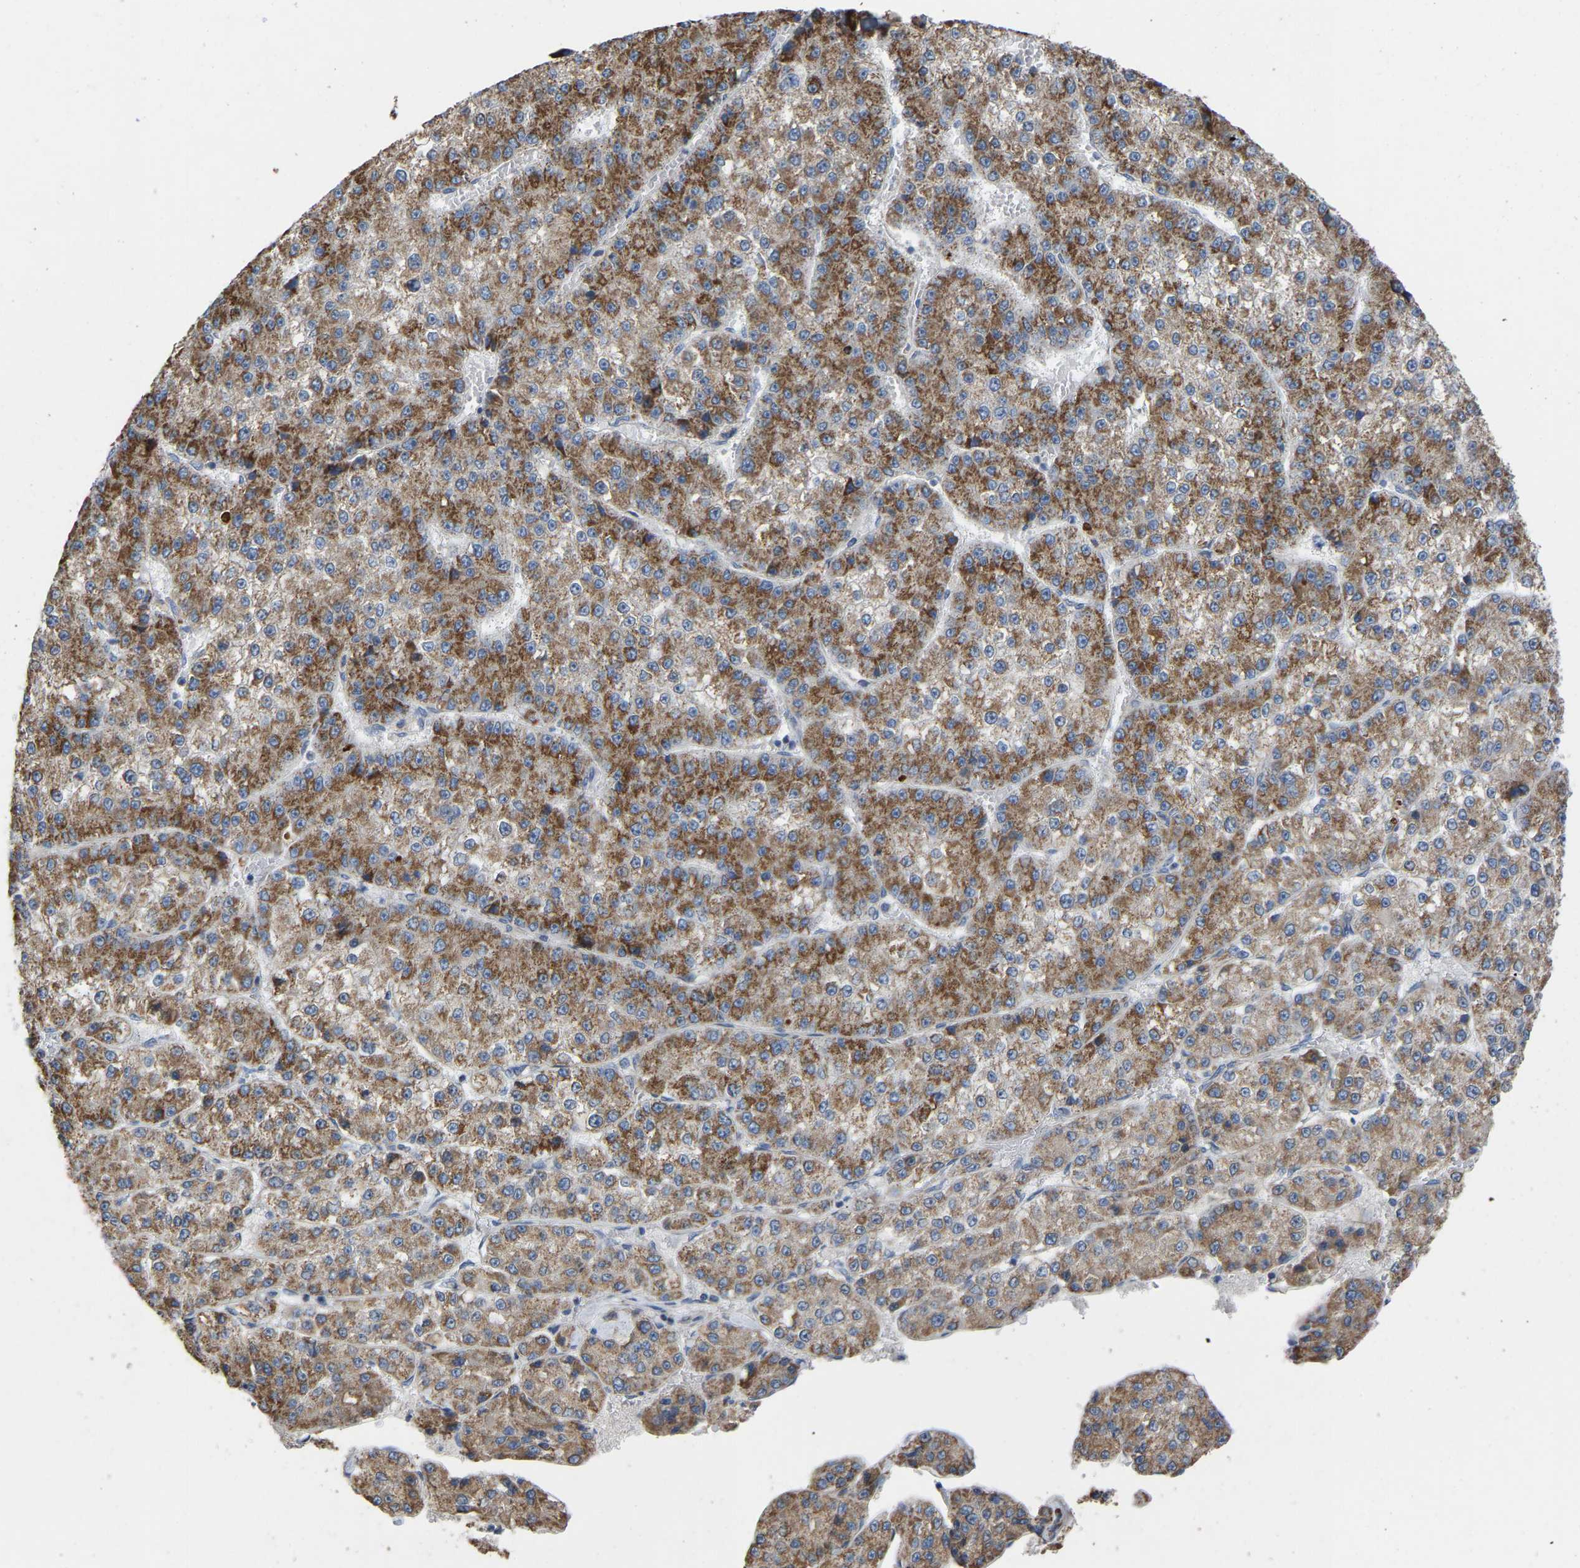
{"staining": {"intensity": "moderate", "quantity": ">75%", "location": "cytoplasmic/membranous"}, "tissue": "liver cancer", "cell_type": "Tumor cells", "image_type": "cancer", "snomed": [{"axis": "morphology", "description": "Carcinoma, Hepatocellular, NOS"}, {"axis": "topography", "description": "Liver"}], "caption": "A brown stain labels moderate cytoplasmic/membranous positivity of a protein in hepatocellular carcinoma (liver) tumor cells. Nuclei are stained in blue.", "gene": "BCL10", "patient": {"sex": "female", "age": 73}}